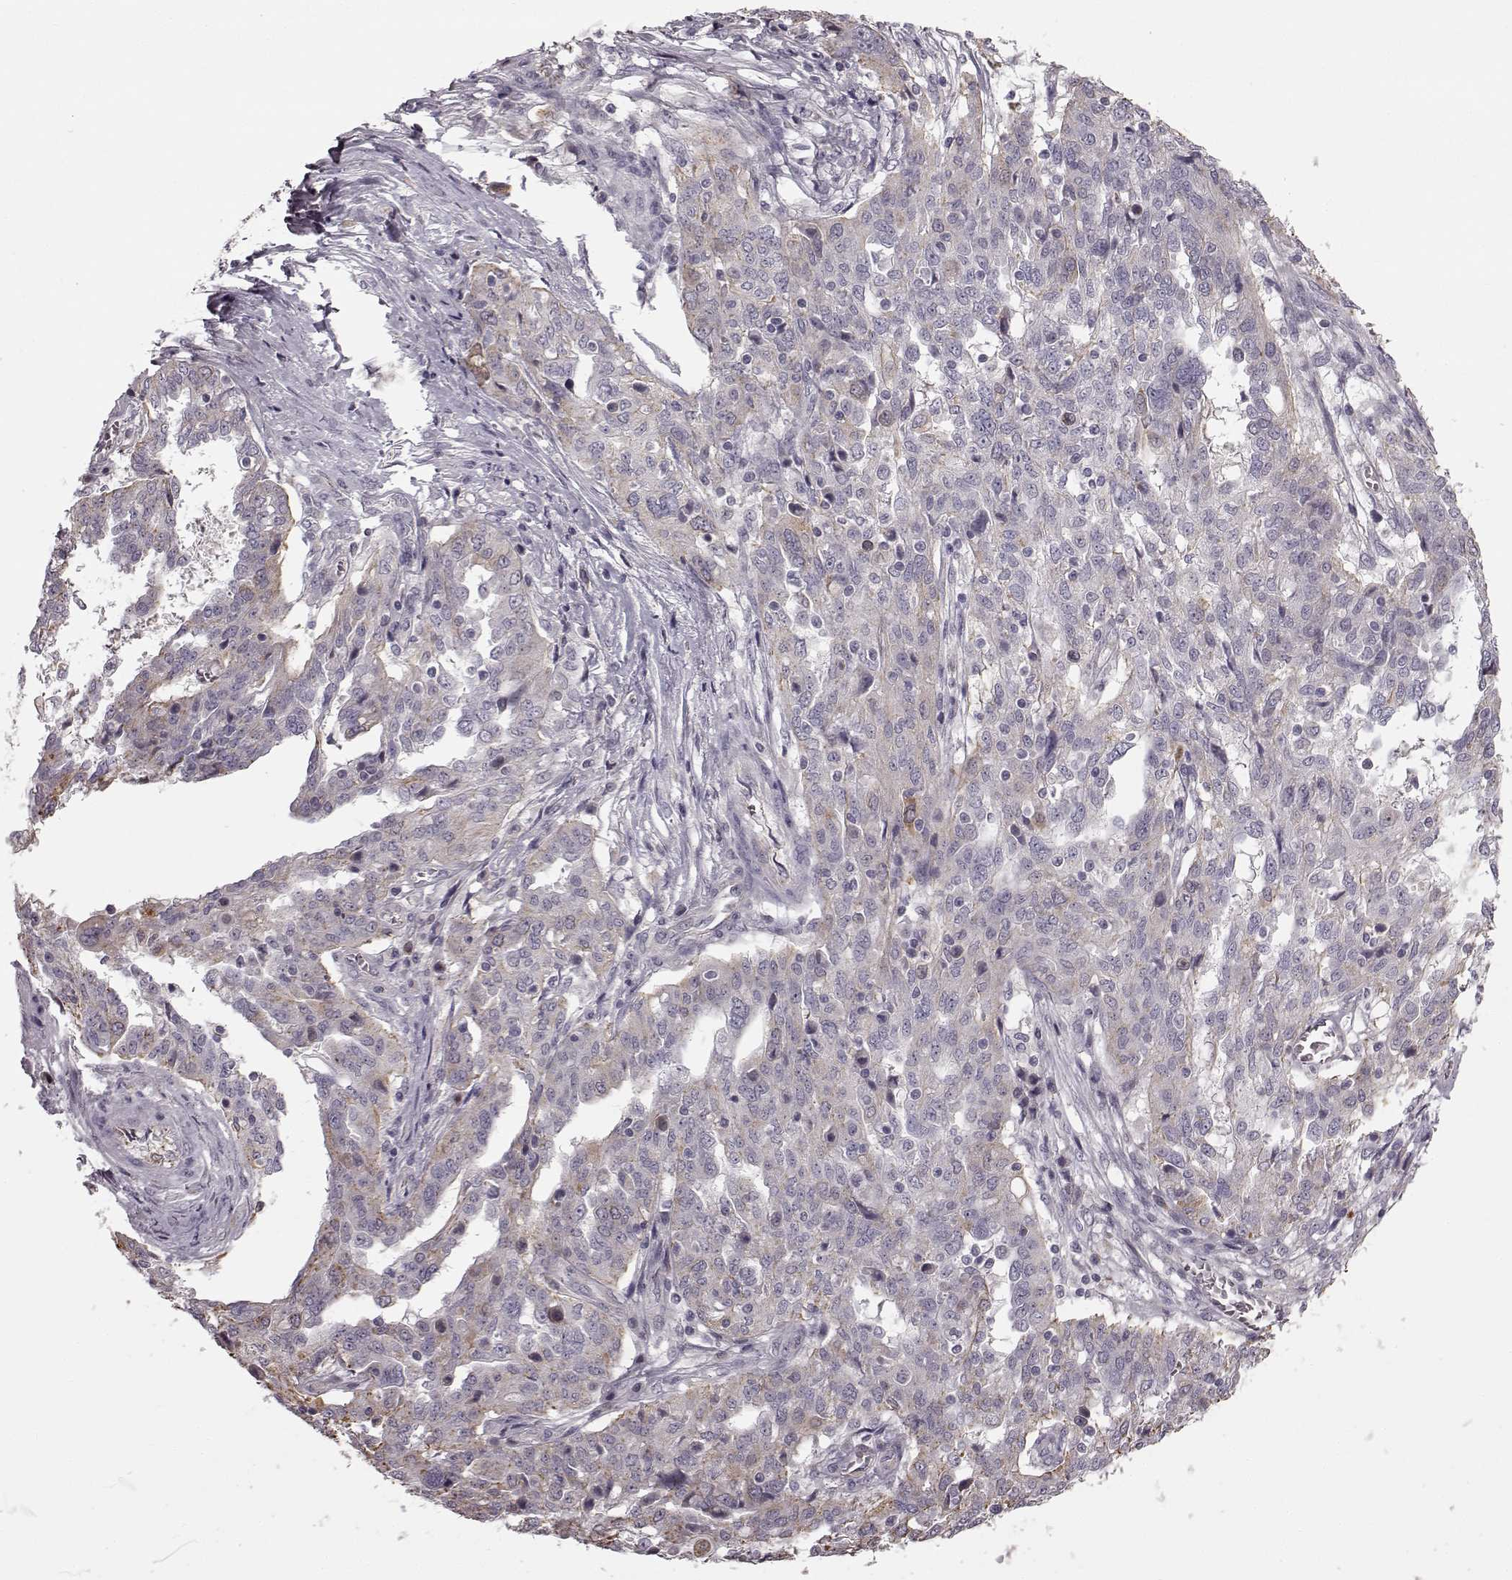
{"staining": {"intensity": "weak", "quantity": "25%-75%", "location": "cytoplasmic/membranous"}, "tissue": "ovarian cancer", "cell_type": "Tumor cells", "image_type": "cancer", "snomed": [{"axis": "morphology", "description": "Cystadenocarcinoma, serous, NOS"}, {"axis": "topography", "description": "Ovary"}], "caption": "Weak cytoplasmic/membranous expression for a protein is appreciated in approximately 25%-75% of tumor cells of ovarian cancer using IHC.", "gene": "HMMR", "patient": {"sex": "female", "age": 67}}